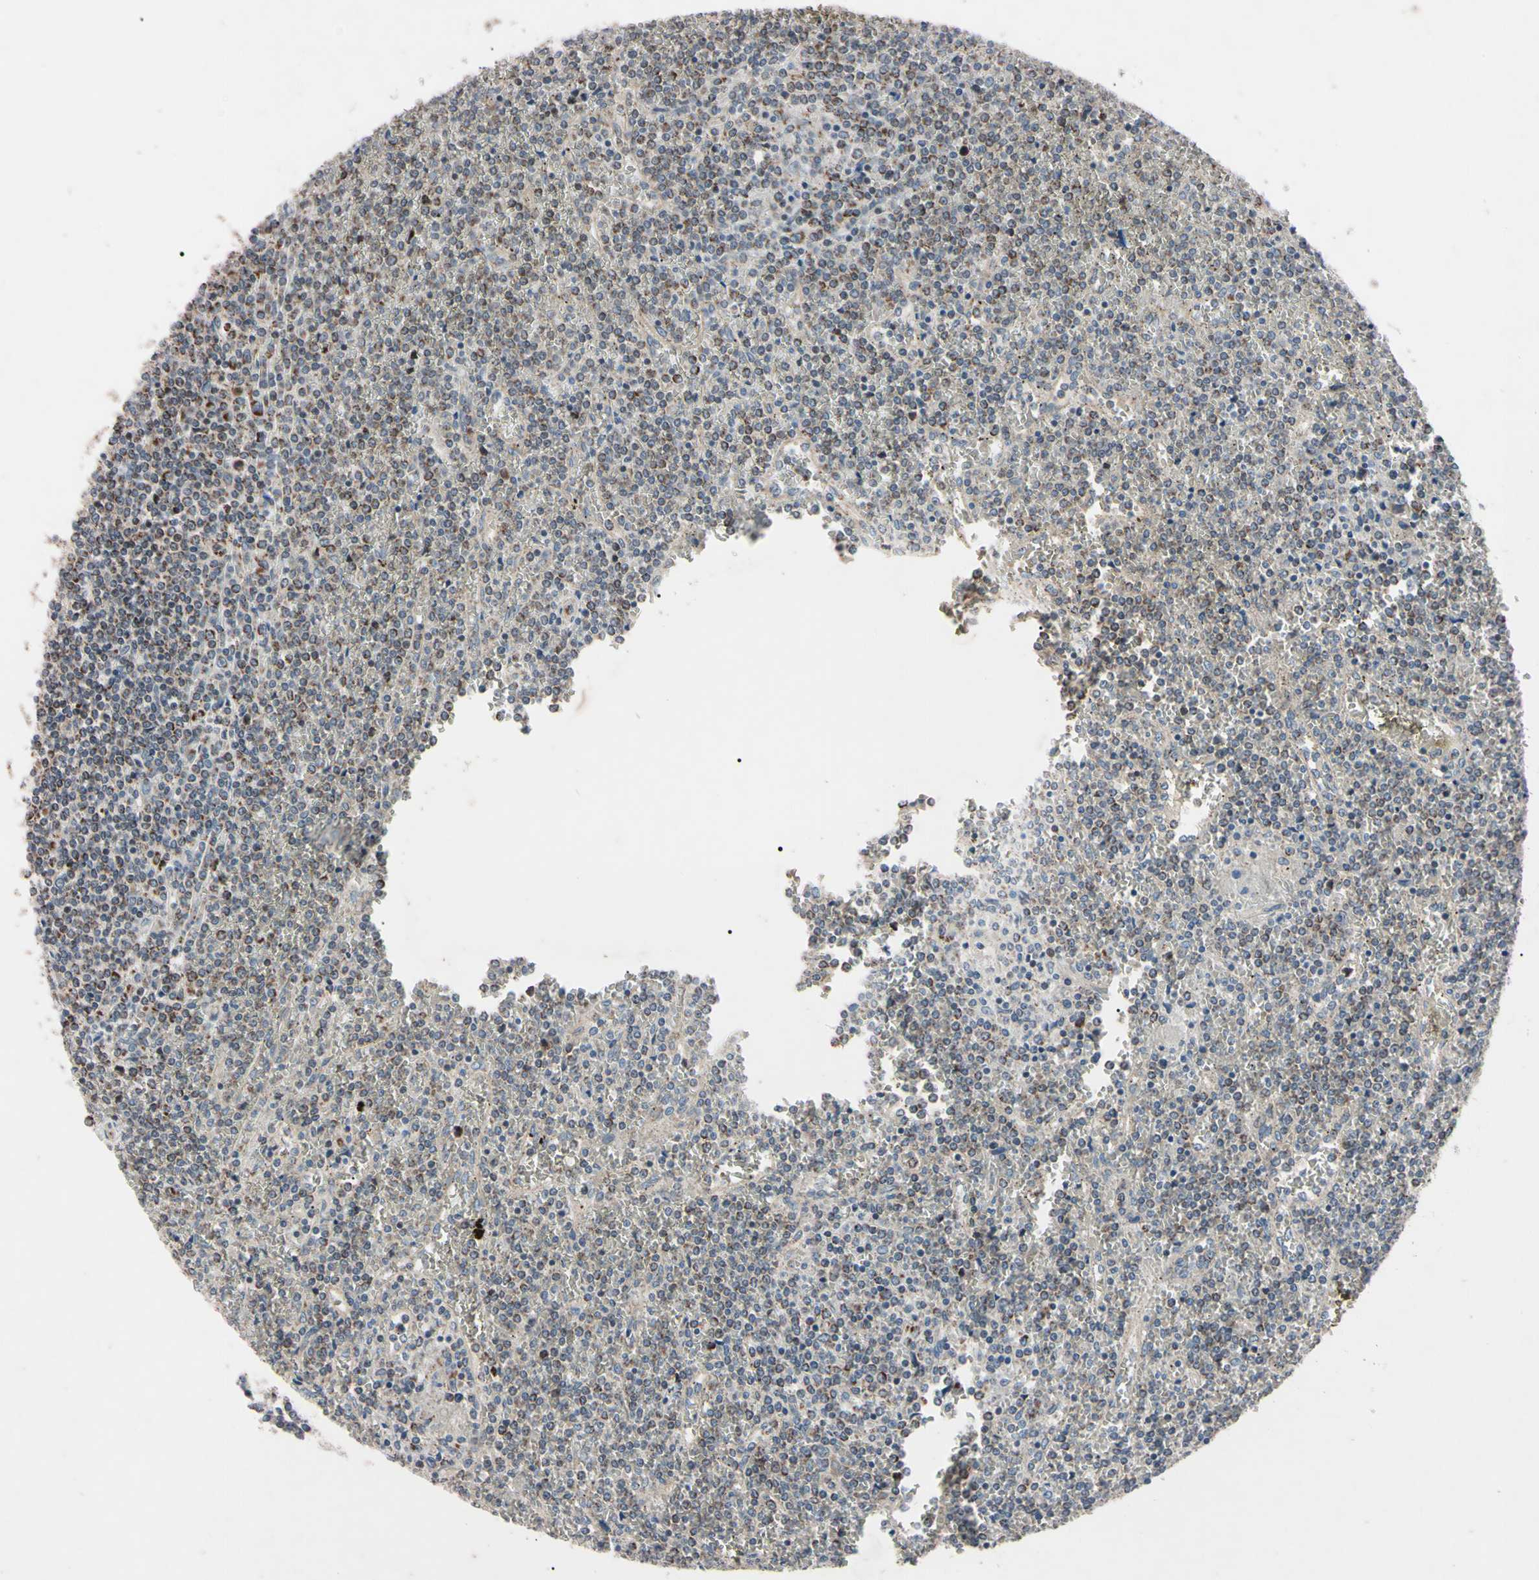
{"staining": {"intensity": "weak", "quantity": "25%-75%", "location": "cytoplasmic/membranous"}, "tissue": "lymphoma", "cell_type": "Tumor cells", "image_type": "cancer", "snomed": [{"axis": "morphology", "description": "Malignant lymphoma, non-Hodgkin's type, Low grade"}, {"axis": "topography", "description": "Spleen"}], "caption": "This is an image of immunohistochemistry staining of lymphoma, which shows weak positivity in the cytoplasmic/membranous of tumor cells.", "gene": "TNFRSF1A", "patient": {"sex": "female", "age": 19}}